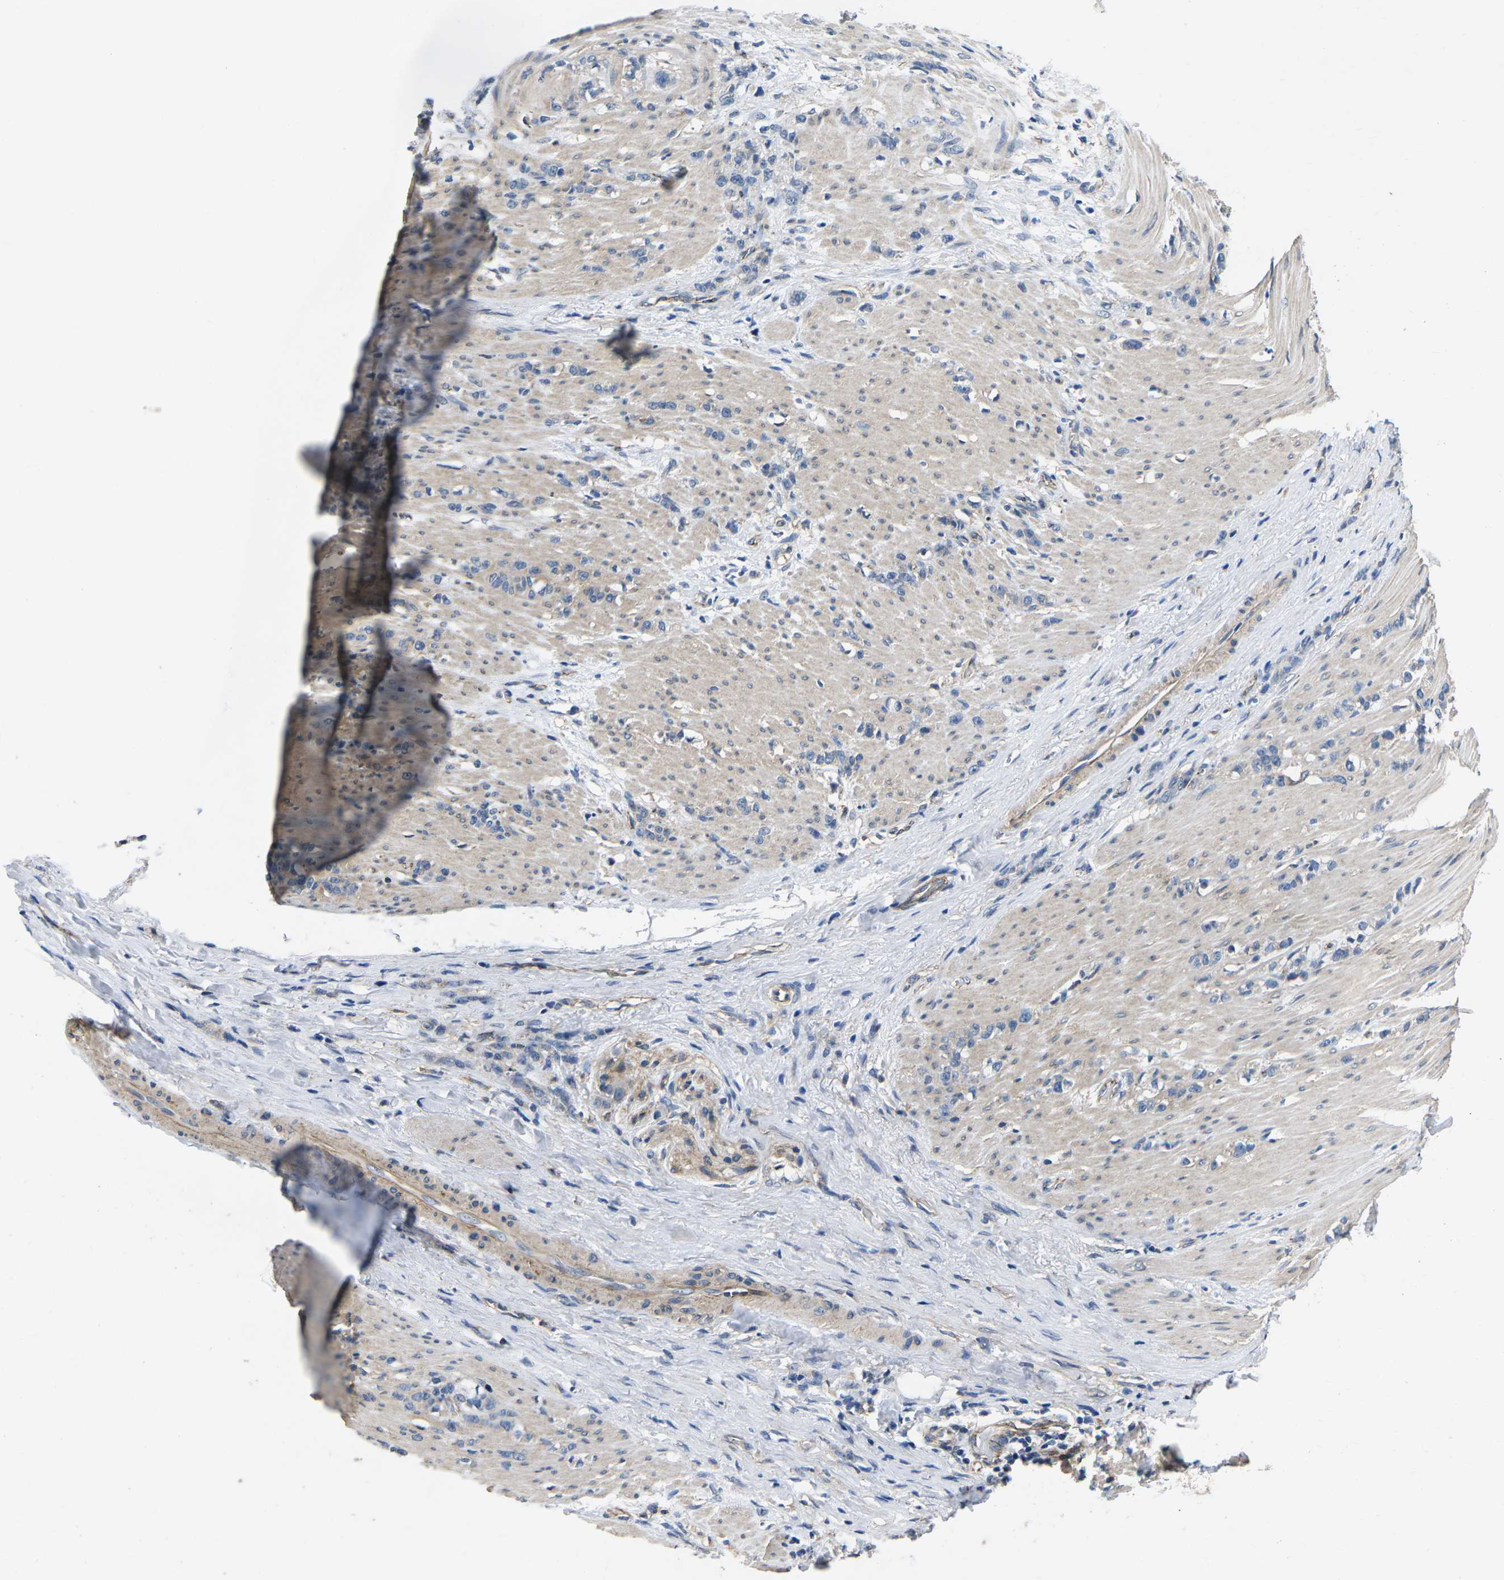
{"staining": {"intensity": "weak", "quantity": "<25%", "location": "cytoplasmic/membranous"}, "tissue": "stomach cancer", "cell_type": "Tumor cells", "image_type": "cancer", "snomed": [{"axis": "morphology", "description": "Adenocarcinoma, NOS"}, {"axis": "topography", "description": "Stomach, lower"}], "caption": "The photomicrograph shows no staining of tumor cells in stomach cancer (adenocarcinoma). The staining is performed using DAB (3,3'-diaminobenzidine) brown chromogen with nuclei counter-stained in using hematoxylin.", "gene": "CTNND1", "patient": {"sex": "male", "age": 88}}